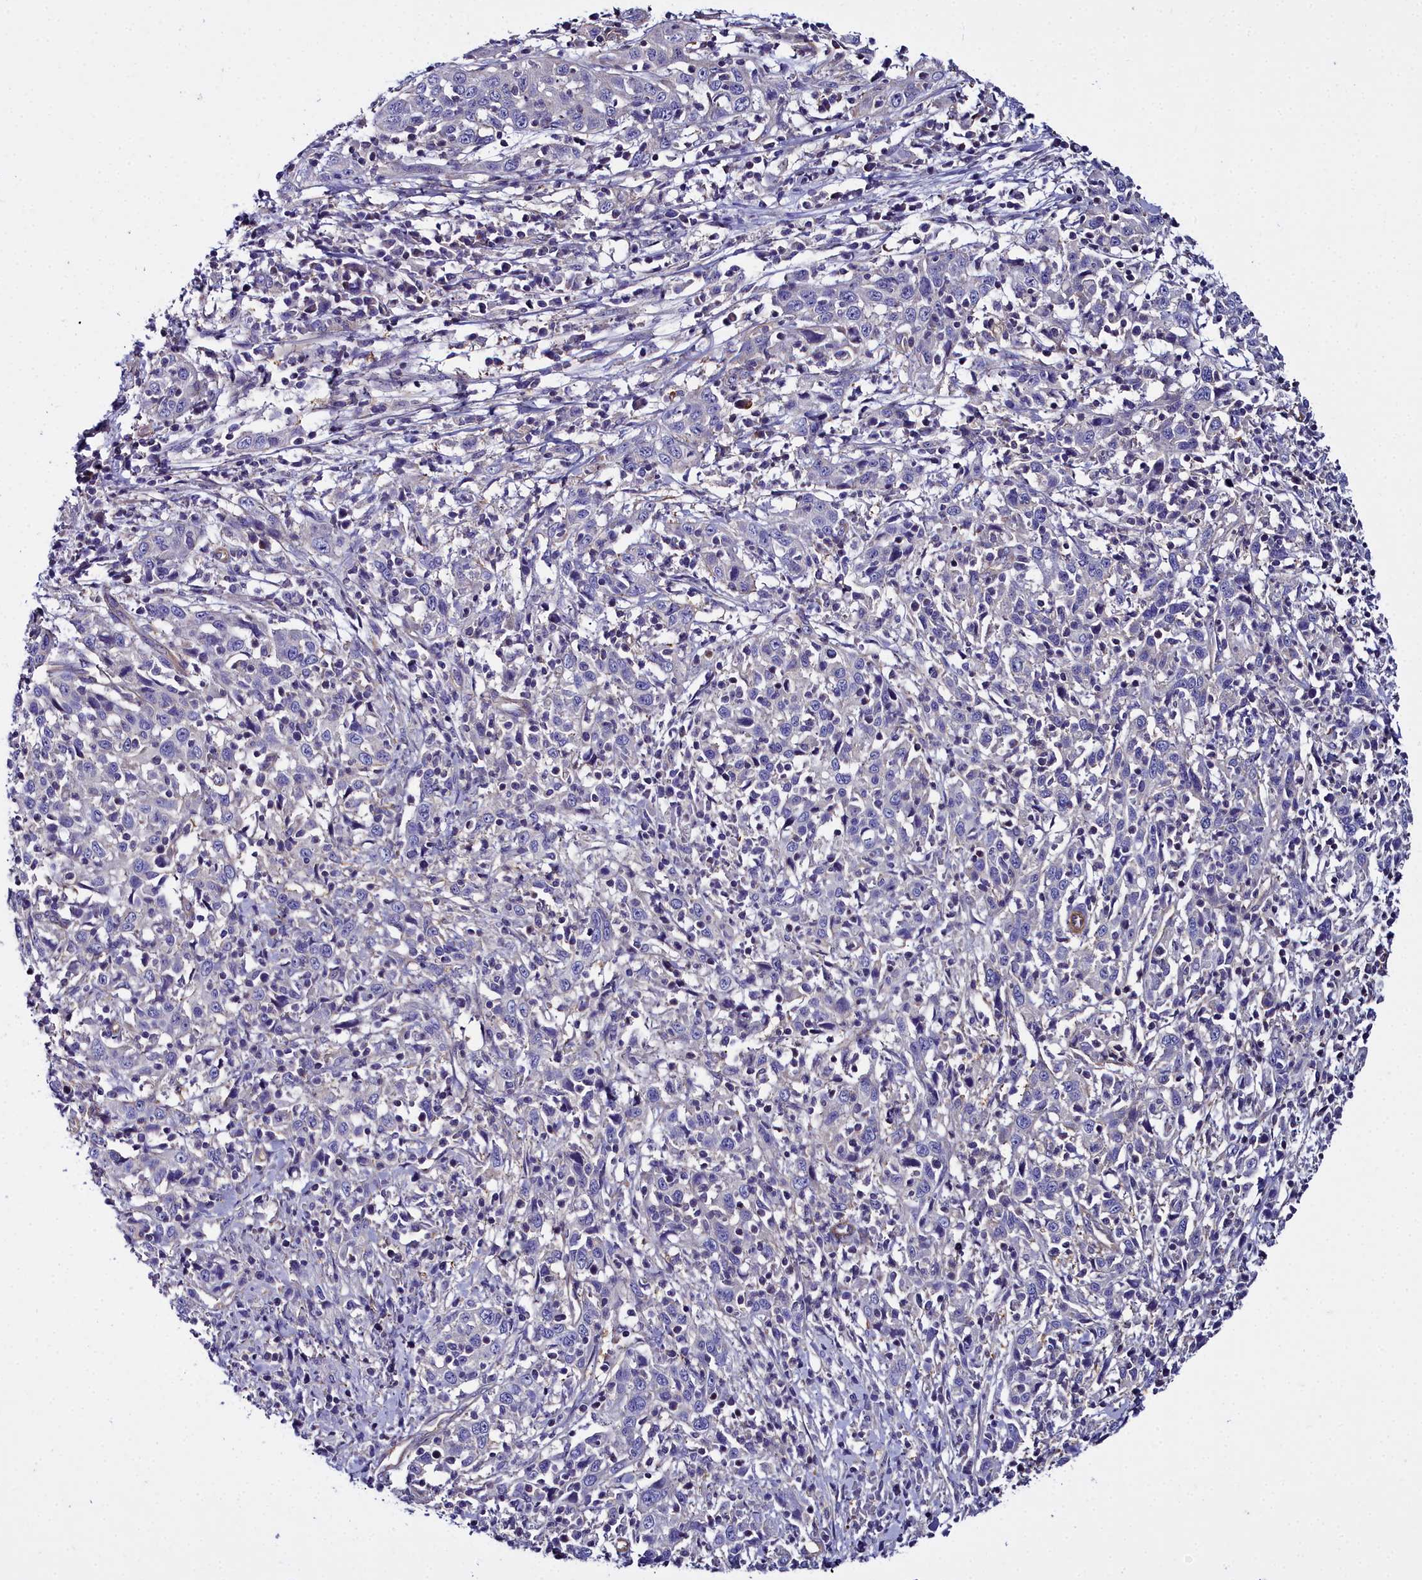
{"staining": {"intensity": "negative", "quantity": "none", "location": "none"}, "tissue": "cervical cancer", "cell_type": "Tumor cells", "image_type": "cancer", "snomed": [{"axis": "morphology", "description": "Squamous cell carcinoma, NOS"}, {"axis": "topography", "description": "Cervix"}], "caption": "Image shows no significant protein staining in tumor cells of cervical cancer (squamous cell carcinoma).", "gene": "FADS3", "patient": {"sex": "female", "age": 46}}